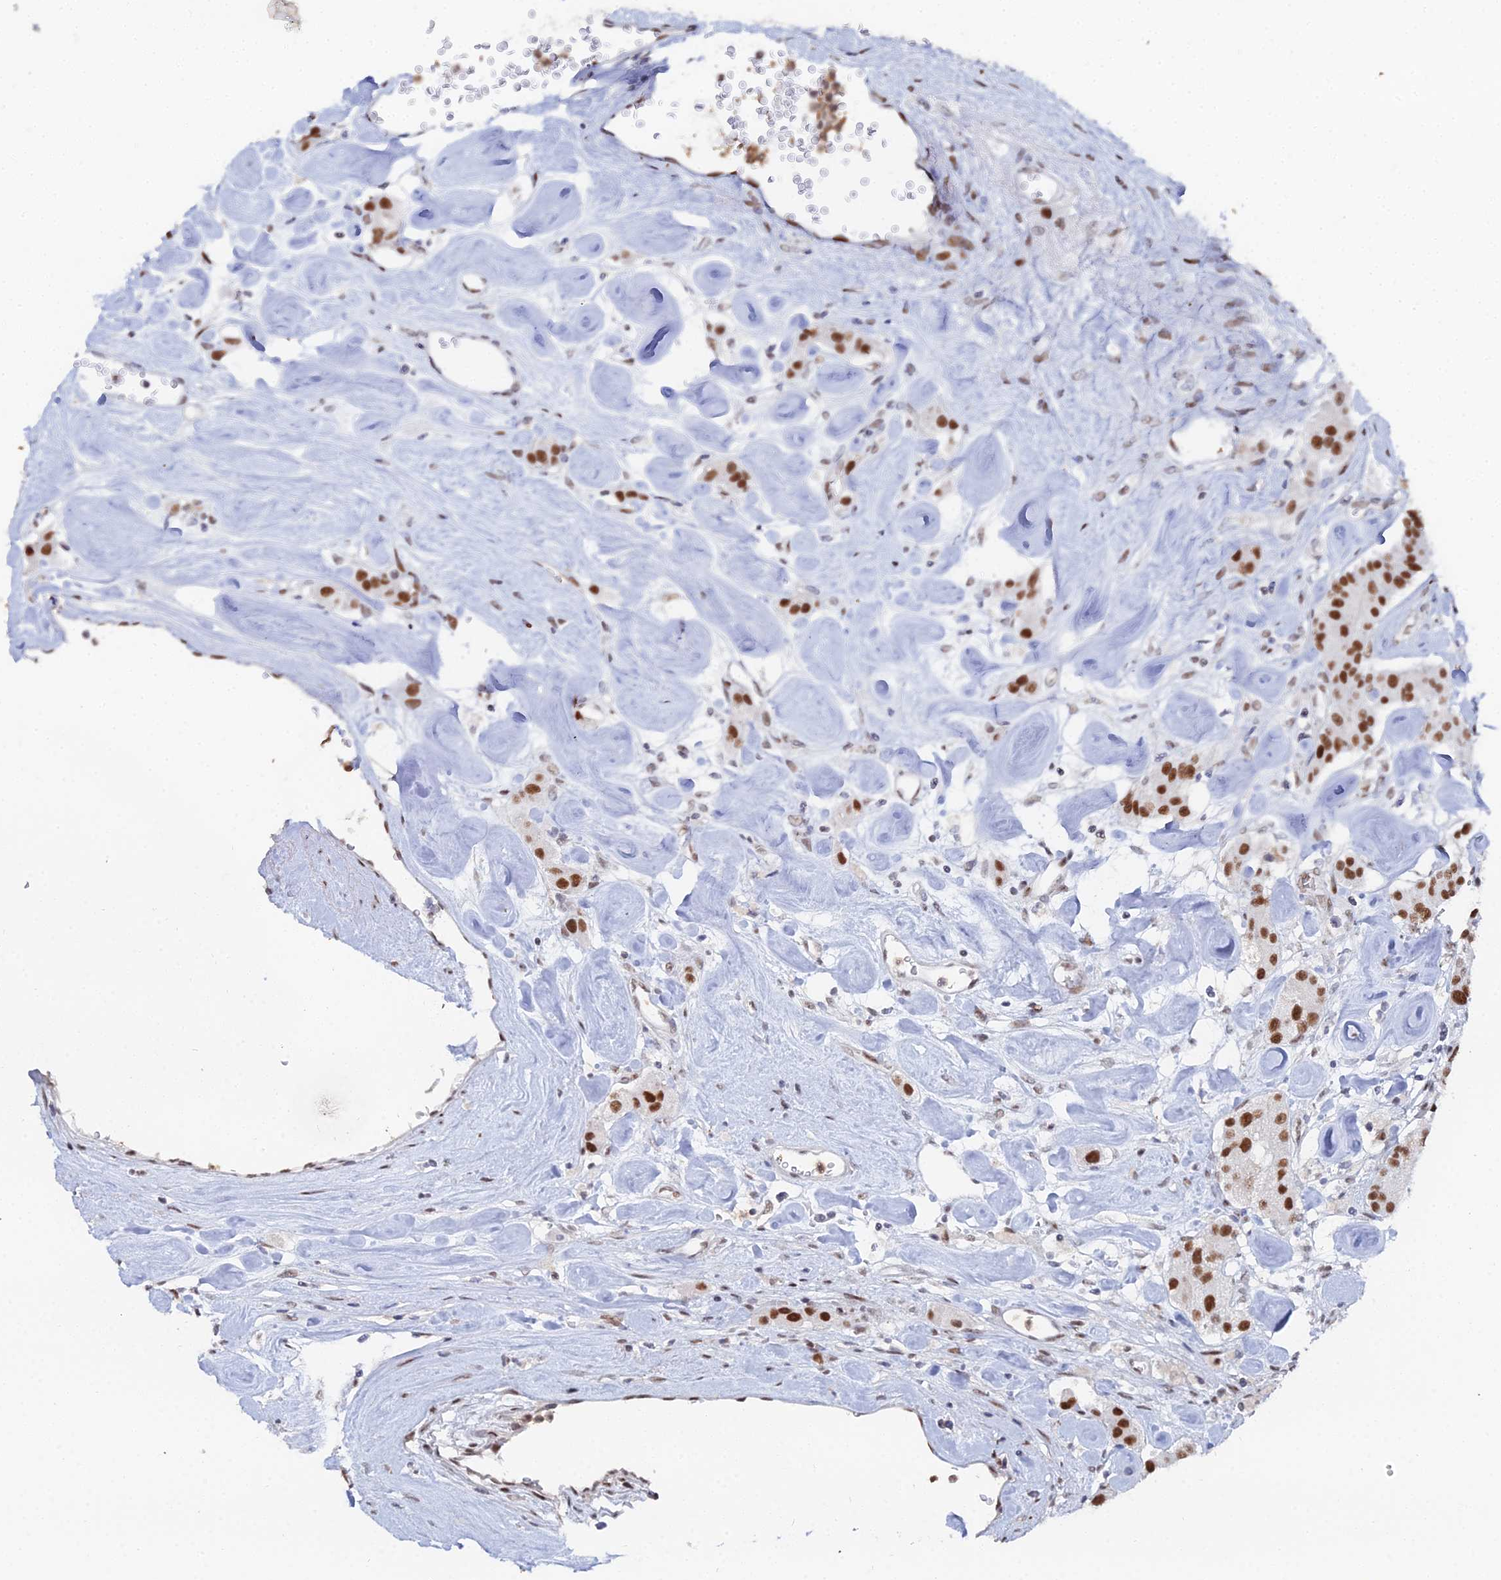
{"staining": {"intensity": "strong", "quantity": ">75%", "location": "nuclear"}, "tissue": "carcinoid", "cell_type": "Tumor cells", "image_type": "cancer", "snomed": [{"axis": "morphology", "description": "Carcinoid, malignant, NOS"}, {"axis": "topography", "description": "Pancreas"}], "caption": "An image of human carcinoid stained for a protein demonstrates strong nuclear brown staining in tumor cells.", "gene": "GSC2", "patient": {"sex": "male", "age": 41}}